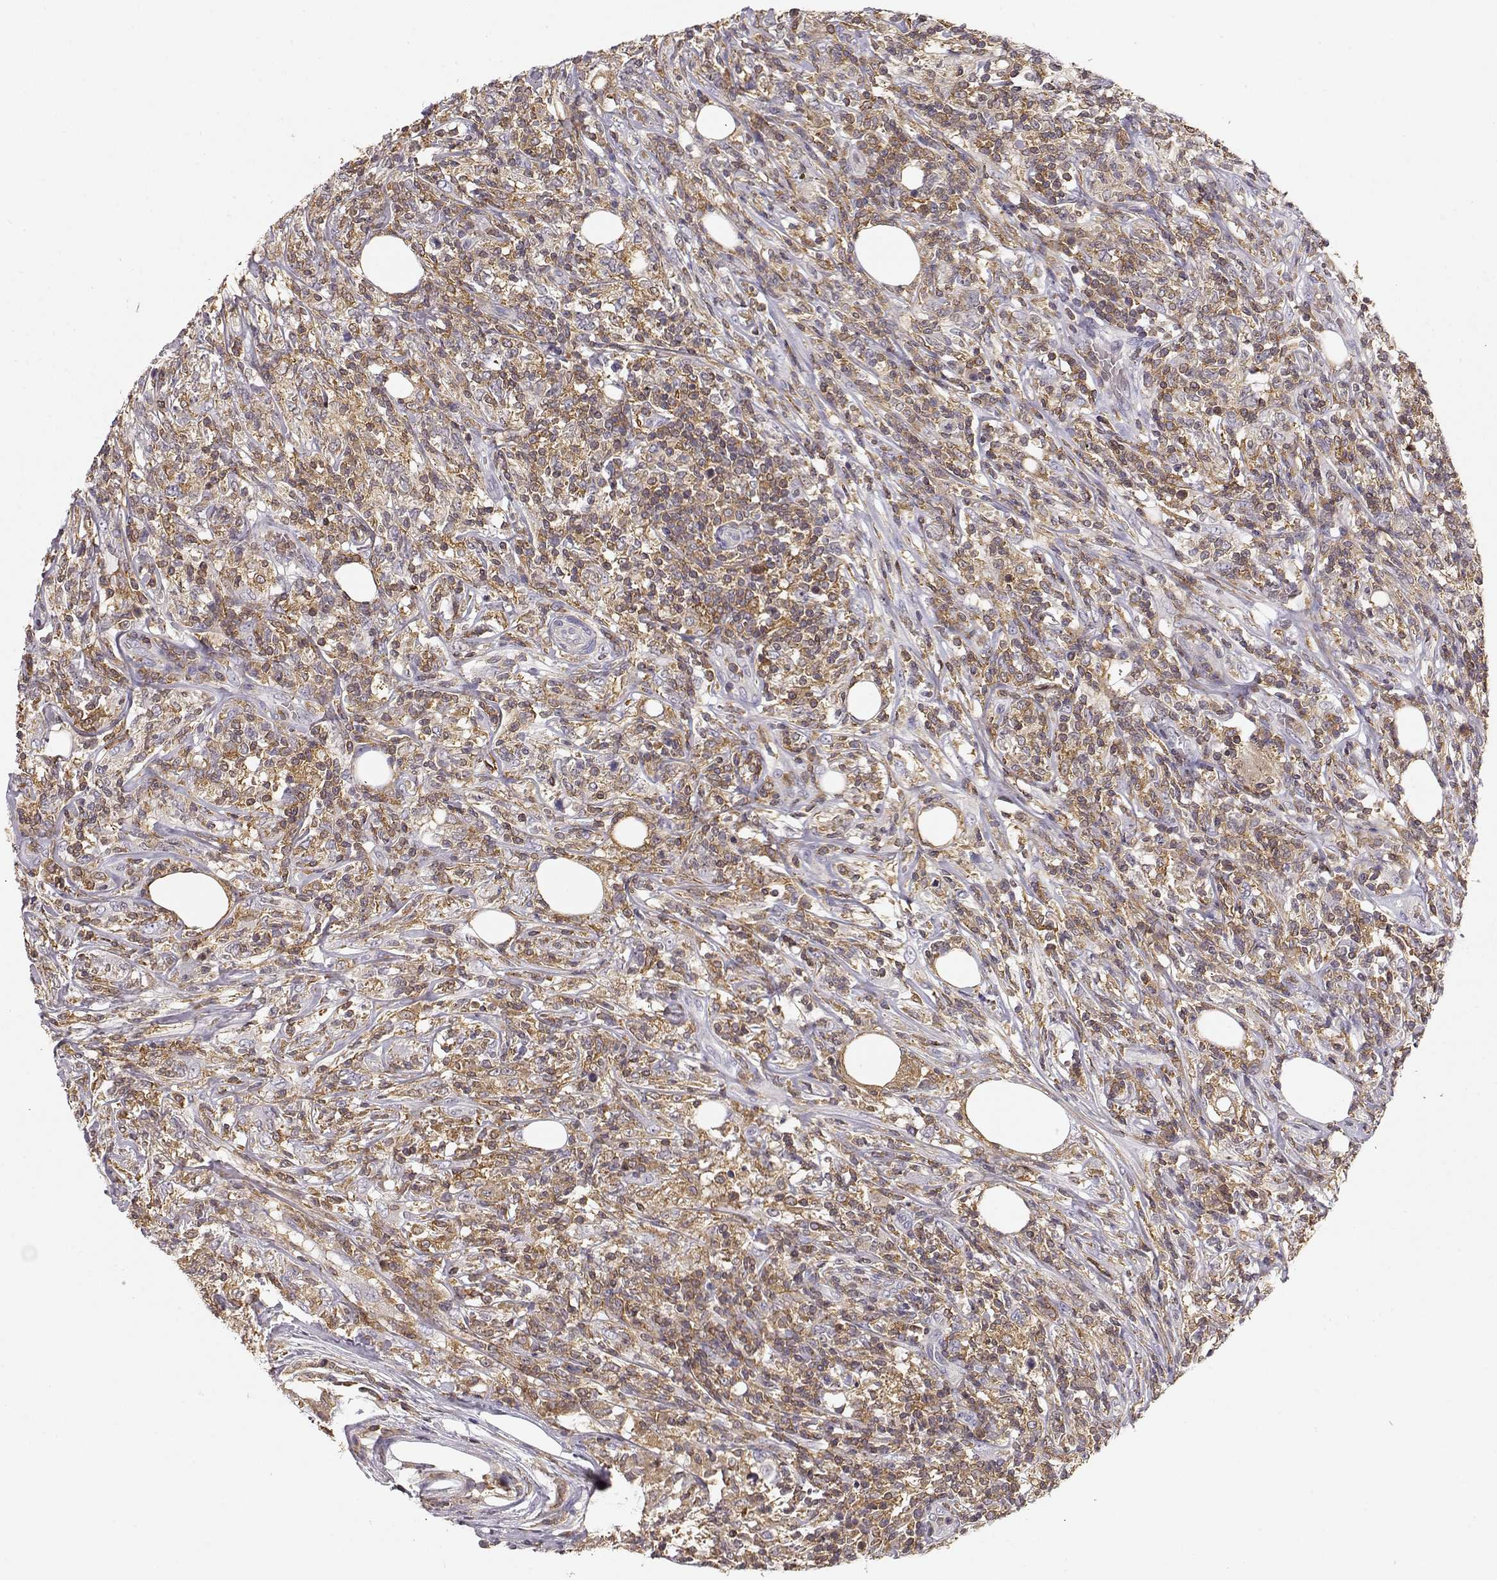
{"staining": {"intensity": "moderate", "quantity": ">75%", "location": "cytoplasmic/membranous"}, "tissue": "lymphoma", "cell_type": "Tumor cells", "image_type": "cancer", "snomed": [{"axis": "morphology", "description": "Malignant lymphoma, non-Hodgkin's type, High grade"}, {"axis": "topography", "description": "Lymph node"}], "caption": "Immunohistochemical staining of high-grade malignant lymphoma, non-Hodgkin's type exhibits medium levels of moderate cytoplasmic/membranous protein staining in about >75% of tumor cells.", "gene": "VAV1", "patient": {"sex": "female", "age": 84}}